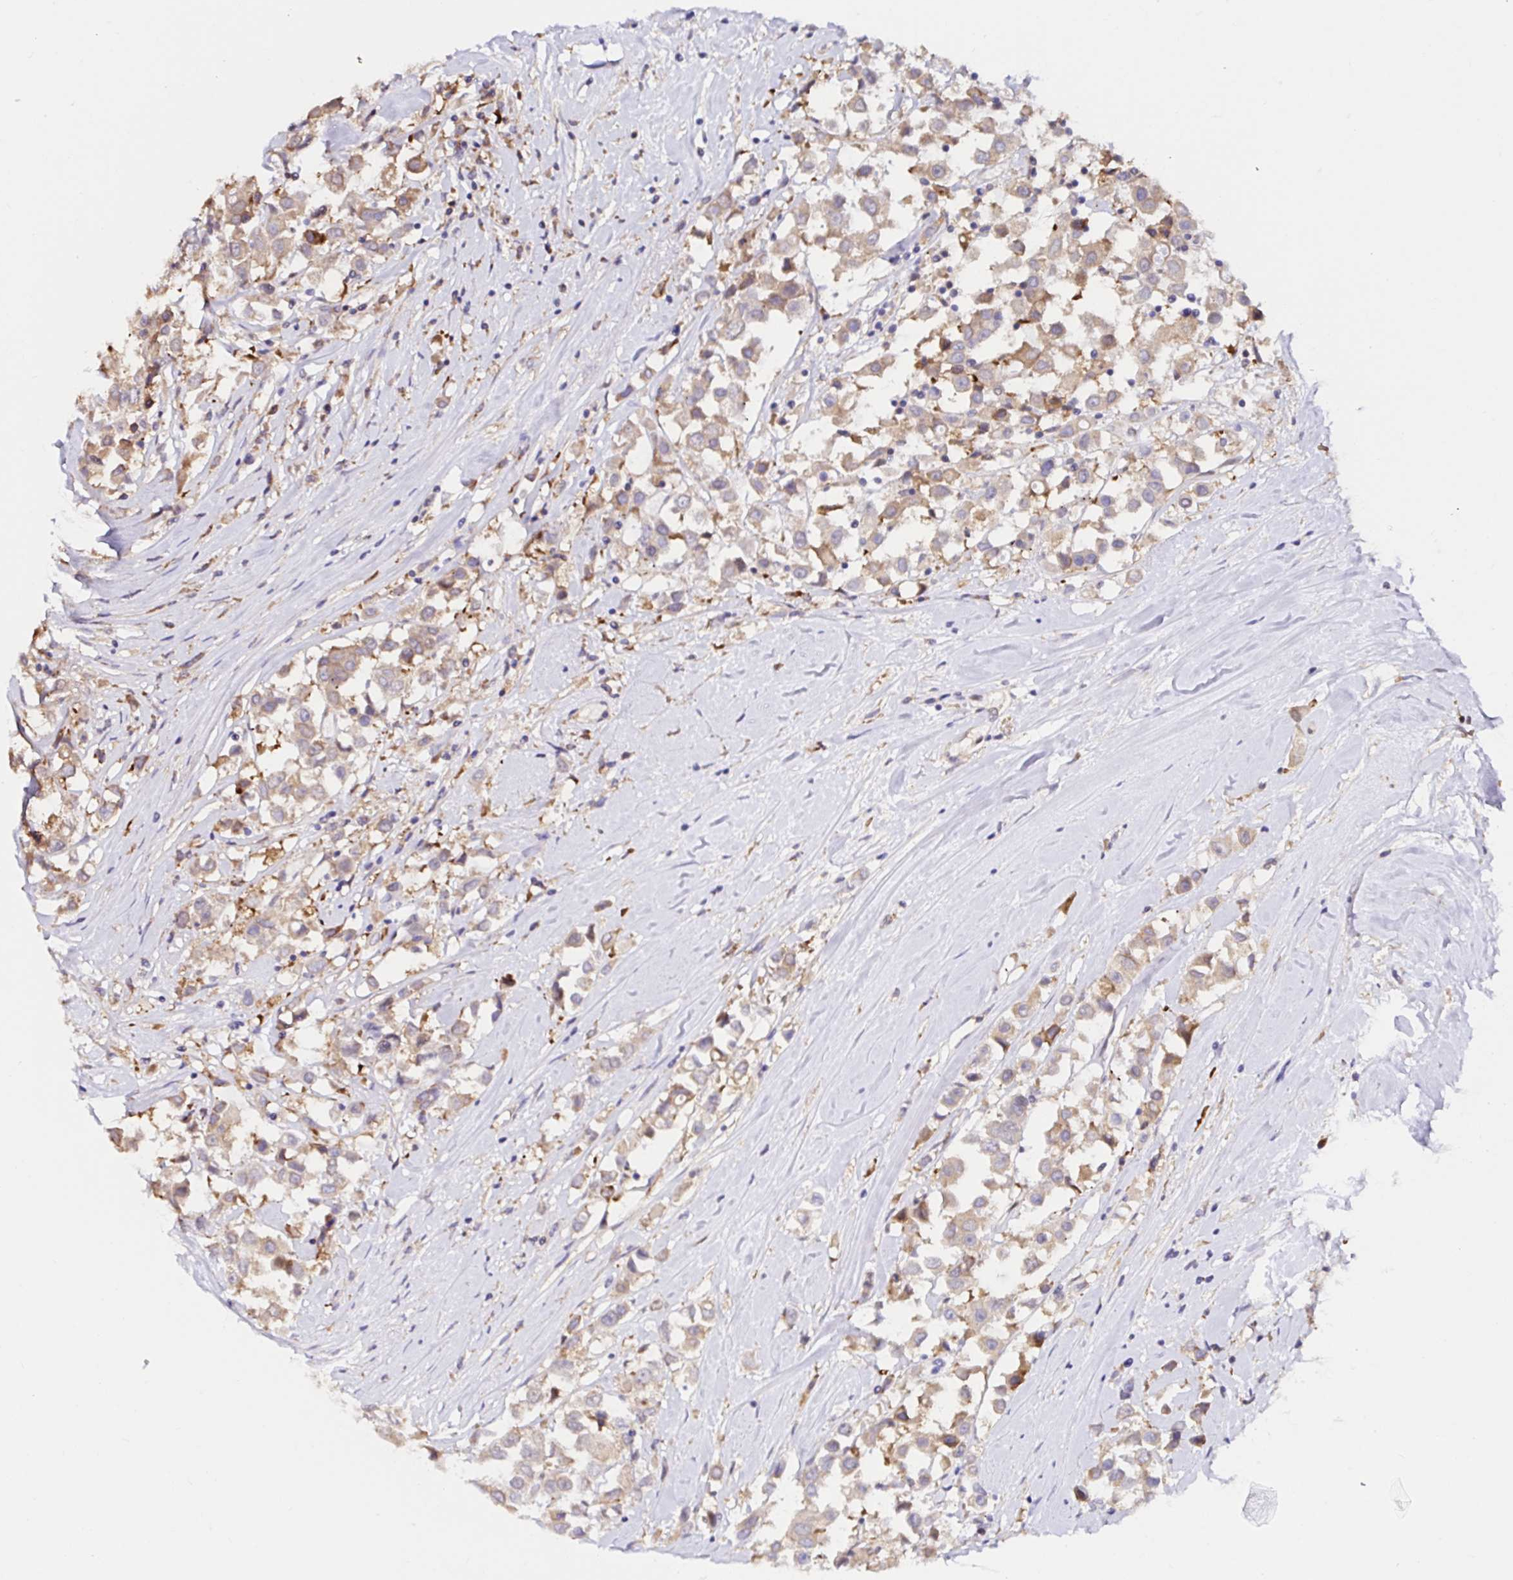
{"staining": {"intensity": "moderate", "quantity": "25%-75%", "location": "cytoplasmic/membranous"}, "tissue": "breast cancer", "cell_type": "Tumor cells", "image_type": "cancer", "snomed": [{"axis": "morphology", "description": "Duct carcinoma"}, {"axis": "topography", "description": "Breast"}], "caption": "A medium amount of moderate cytoplasmic/membranous staining is identified in approximately 25%-75% of tumor cells in breast infiltrating ductal carcinoma tissue. Ihc stains the protein in brown and the nuclei are stained blue.", "gene": "RSRP1", "patient": {"sex": "female", "age": 61}}